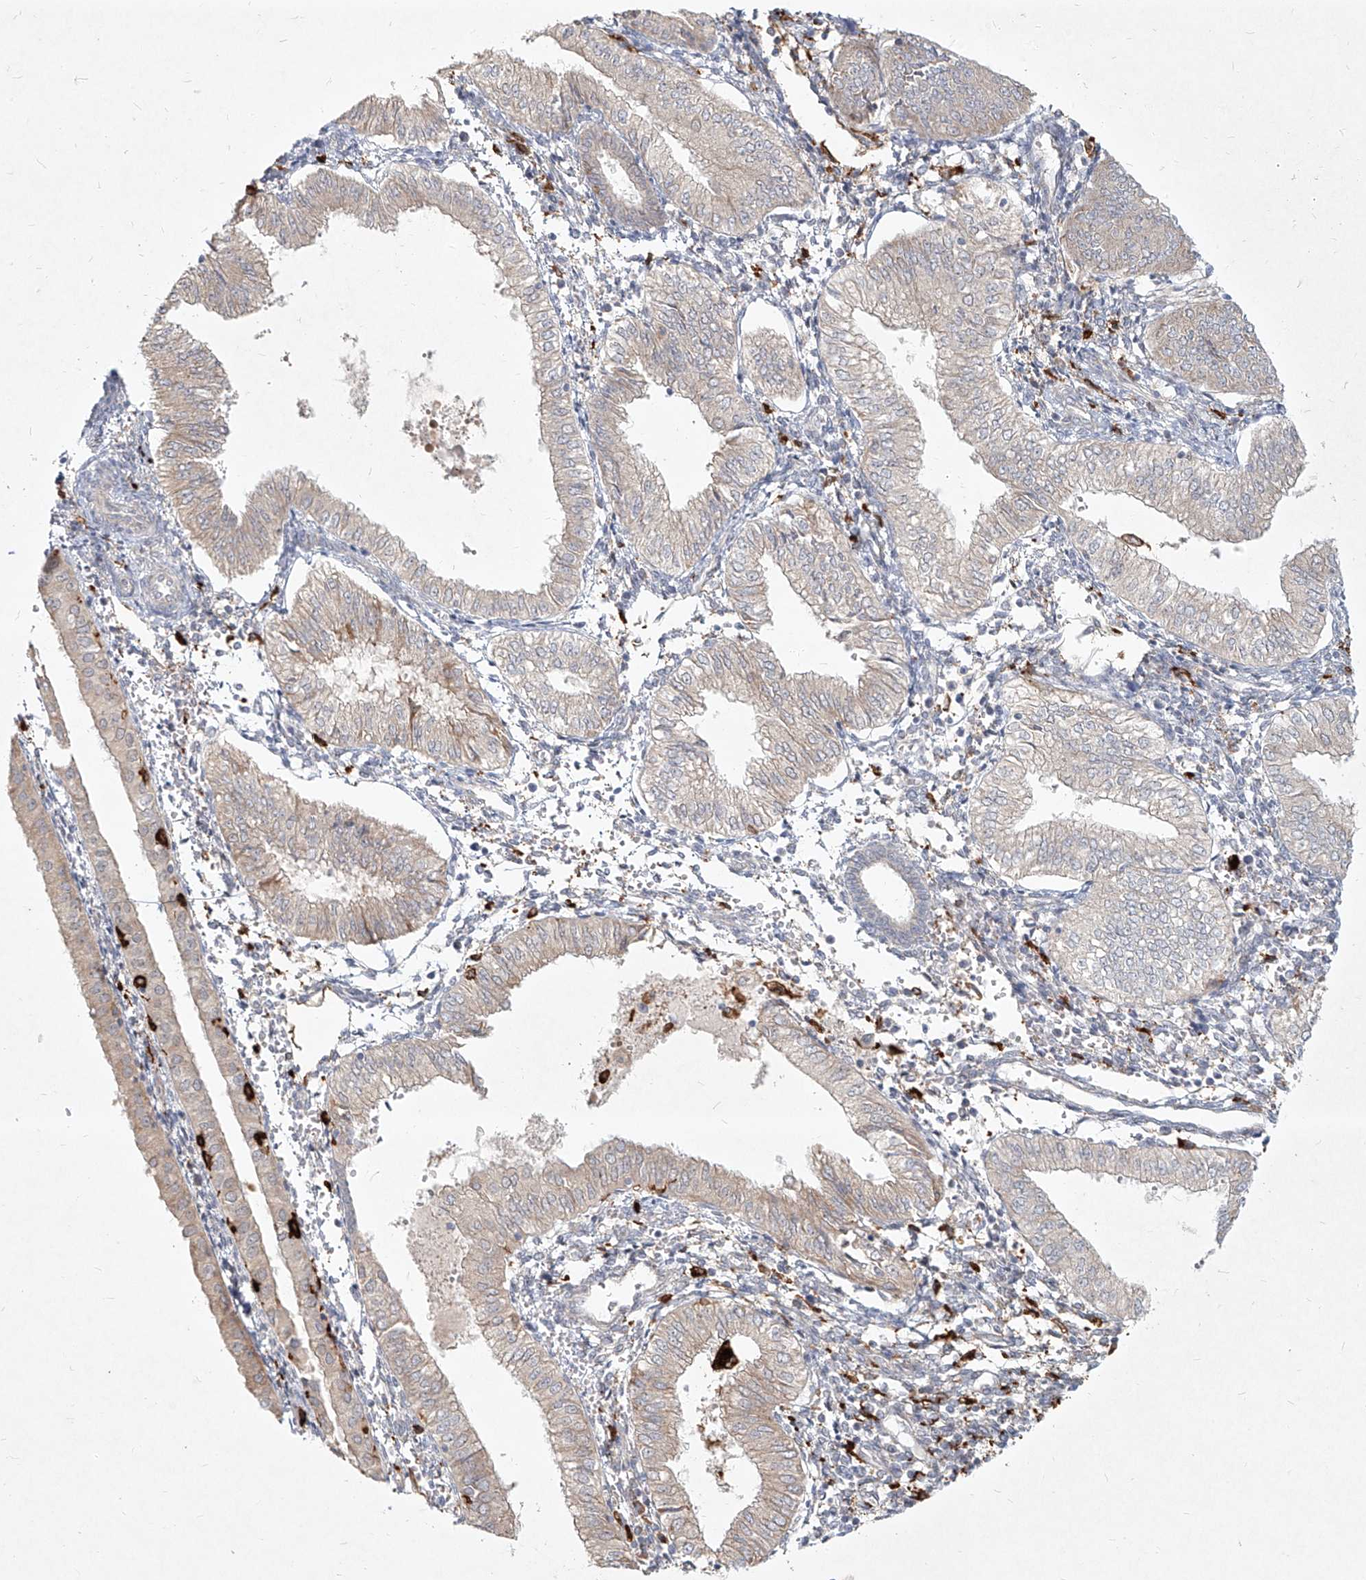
{"staining": {"intensity": "negative", "quantity": "none", "location": "none"}, "tissue": "endometrial cancer", "cell_type": "Tumor cells", "image_type": "cancer", "snomed": [{"axis": "morphology", "description": "Adenocarcinoma, NOS"}, {"axis": "topography", "description": "Endometrium"}], "caption": "The histopathology image demonstrates no staining of tumor cells in endometrial cancer (adenocarcinoma). Brightfield microscopy of immunohistochemistry stained with DAB (brown) and hematoxylin (blue), captured at high magnification.", "gene": "CD209", "patient": {"sex": "female", "age": 53}}